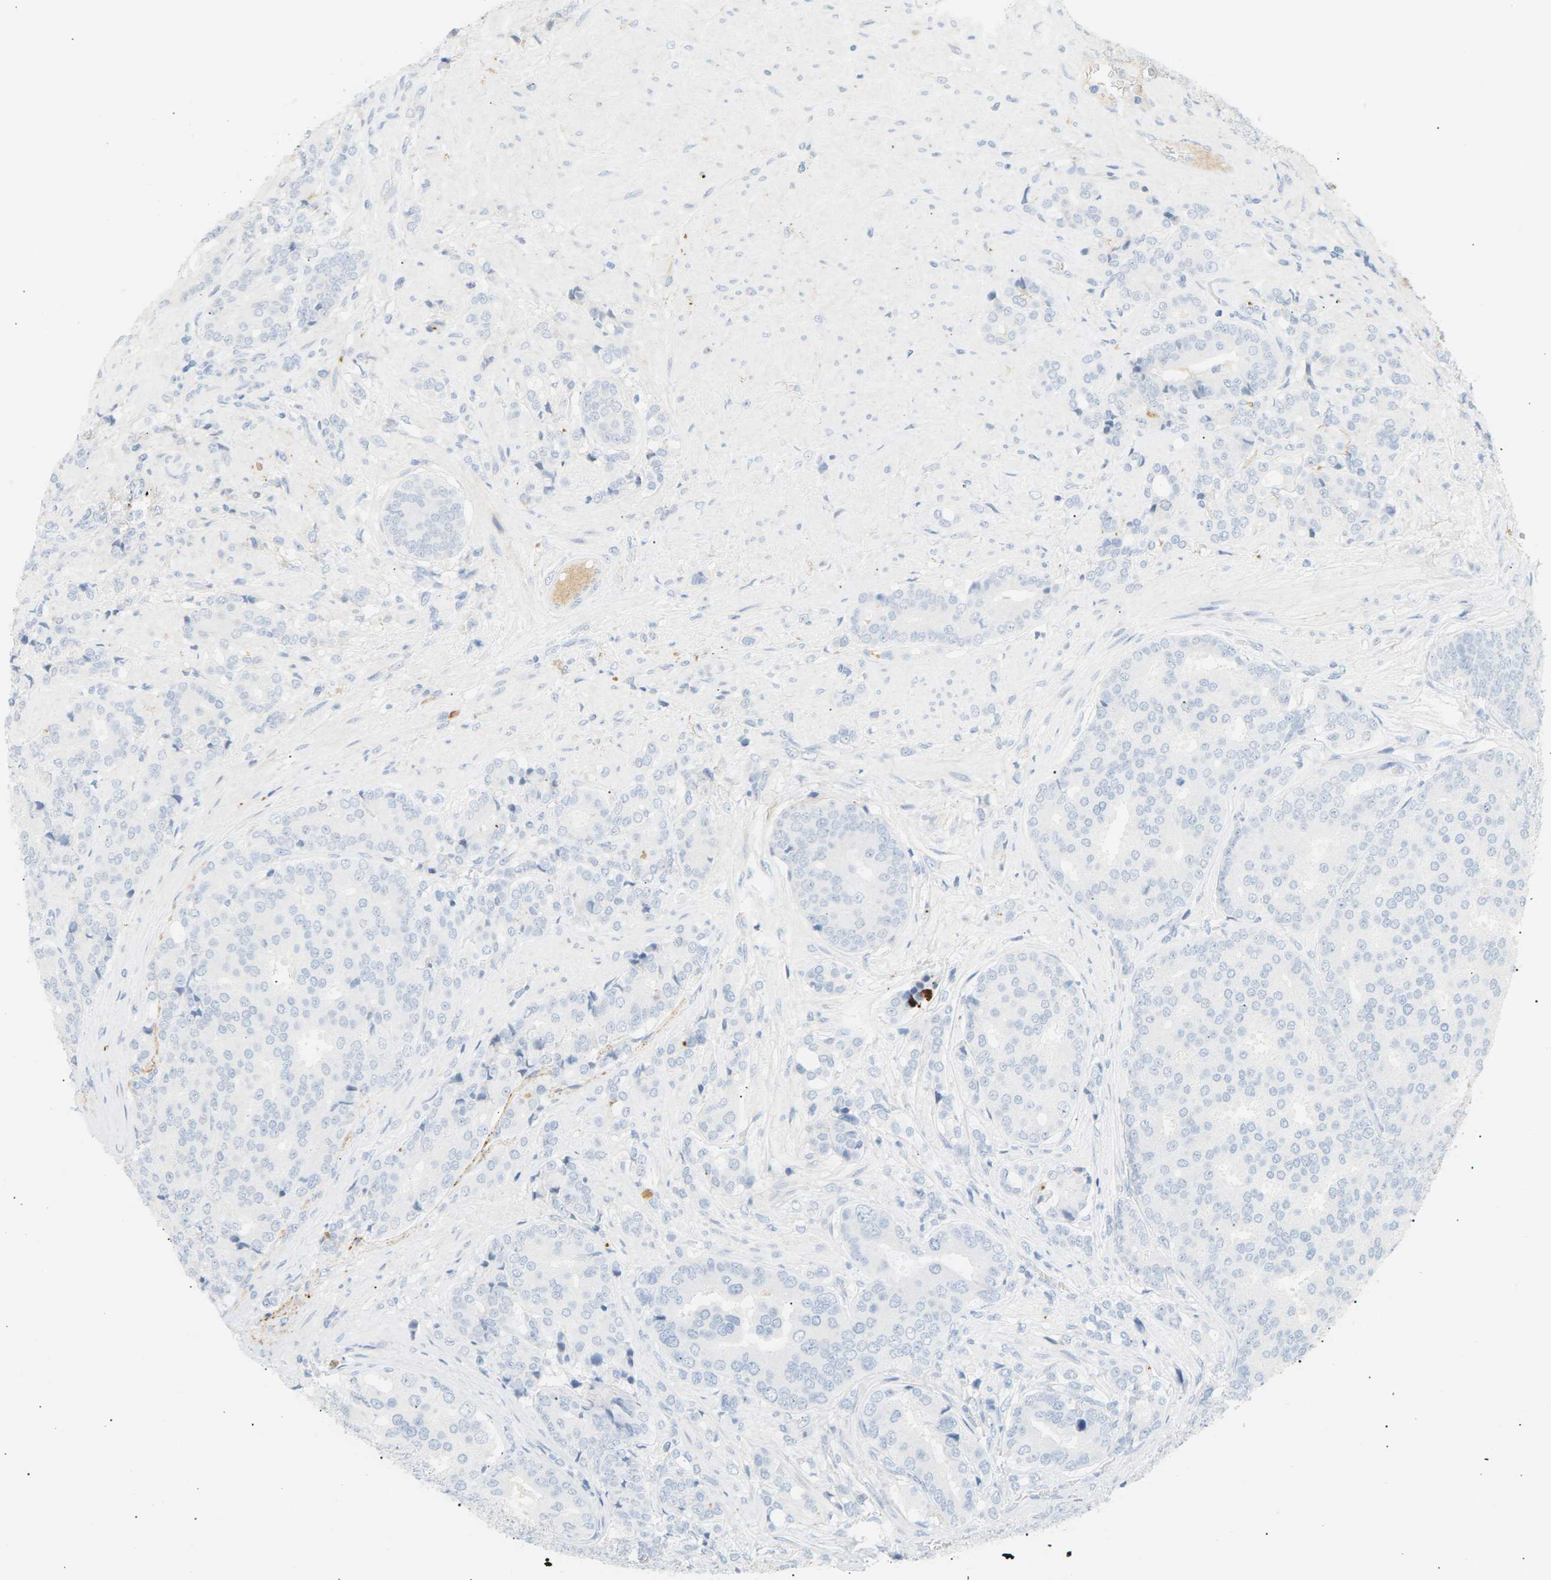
{"staining": {"intensity": "negative", "quantity": "none", "location": "none"}, "tissue": "prostate cancer", "cell_type": "Tumor cells", "image_type": "cancer", "snomed": [{"axis": "morphology", "description": "Adenocarcinoma, High grade"}, {"axis": "topography", "description": "Prostate"}], "caption": "IHC histopathology image of human prostate cancer (high-grade adenocarcinoma) stained for a protein (brown), which exhibits no staining in tumor cells.", "gene": "CLU", "patient": {"sex": "male", "age": 50}}